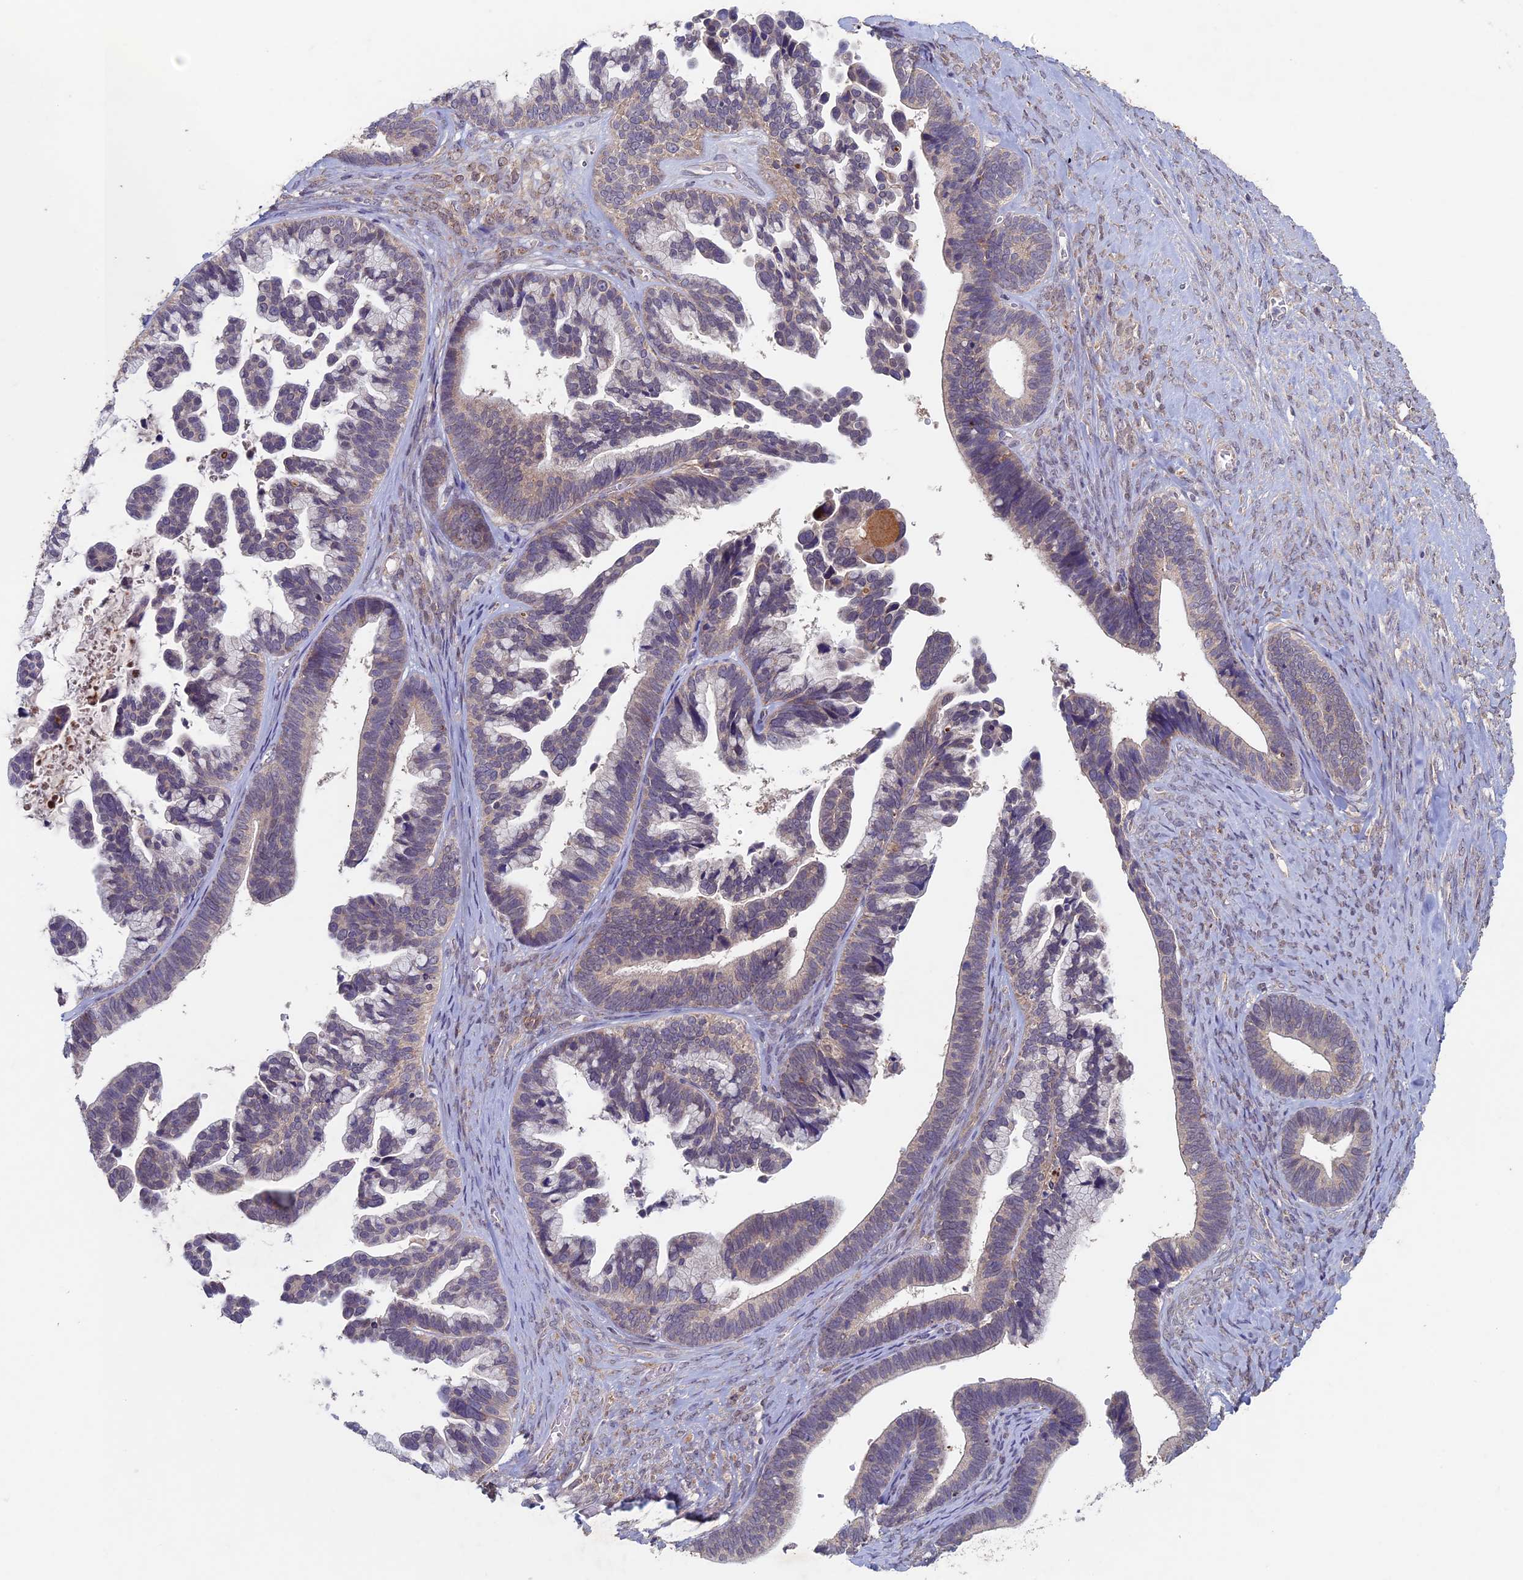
{"staining": {"intensity": "weak", "quantity": "<25%", "location": "cytoplasmic/membranous"}, "tissue": "ovarian cancer", "cell_type": "Tumor cells", "image_type": "cancer", "snomed": [{"axis": "morphology", "description": "Cystadenocarcinoma, serous, NOS"}, {"axis": "topography", "description": "Ovary"}], "caption": "Human serous cystadenocarcinoma (ovarian) stained for a protein using IHC reveals no staining in tumor cells.", "gene": "RCCD1", "patient": {"sex": "female", "age": 56}}